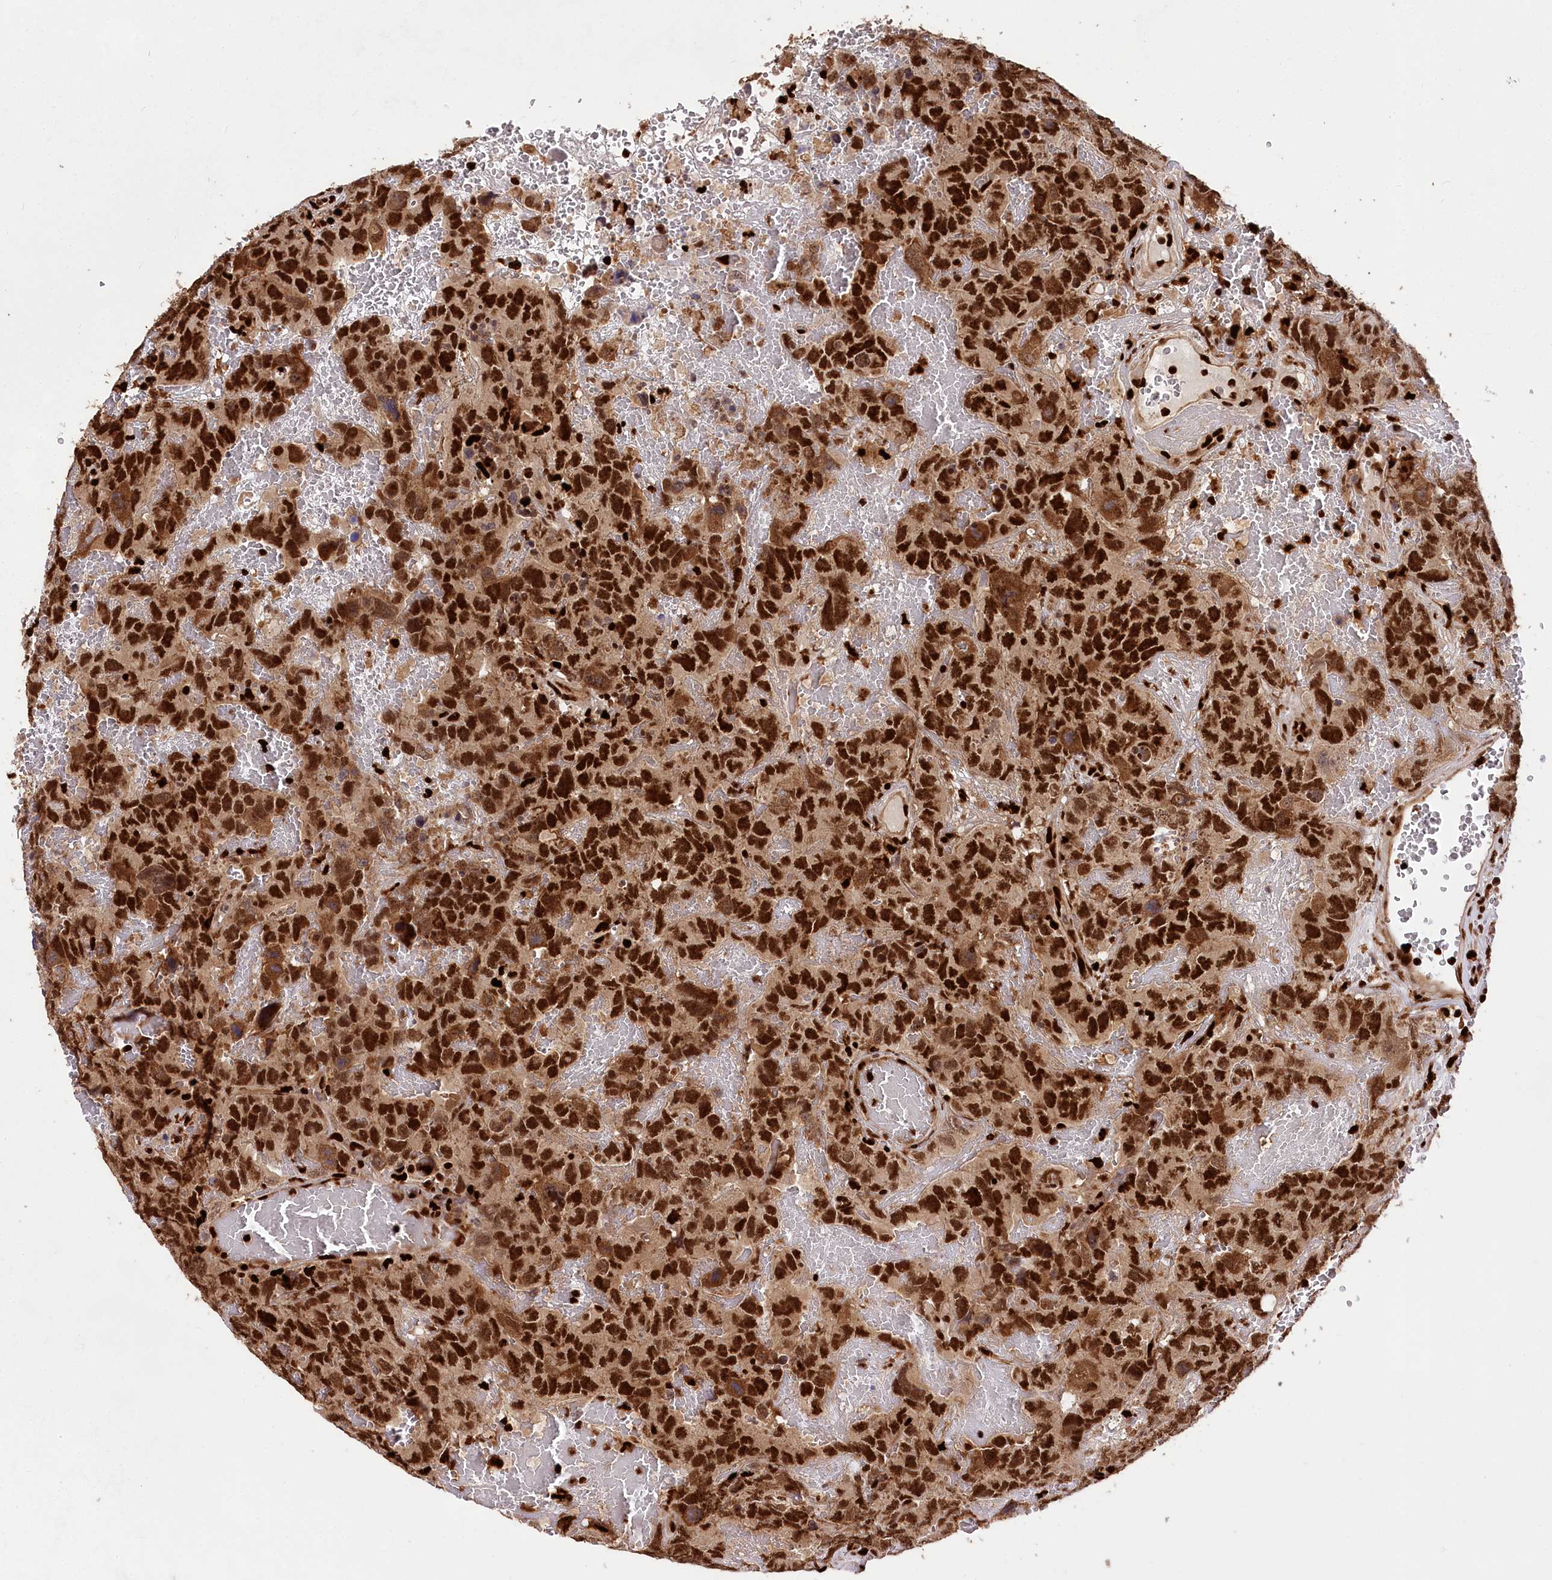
{"staining": {"intensity": "strong", "quantity": ">75%", "location": "cytoplasmic/membranous,nuclear"}, "tissue": "testis cancer", "cell_type": "Tumor cells", "image_type": "cancer", "snomed": [{"axis": "morphology", "description": "Carcinoma, Embryonal, NOS"}, {"axis": "topography", "description": "Testis"}], "caption": "Immunohistochemistry micrograph of testis cancer (embryonal carcinoma) stained for a protein (brown), which displays high levels of strong cytoplasmic/membranous and nuclear positivity in approximately >75% of tumor cells.", "gene": "FIGN", "patient": {"sex": "male", "age": 45}}